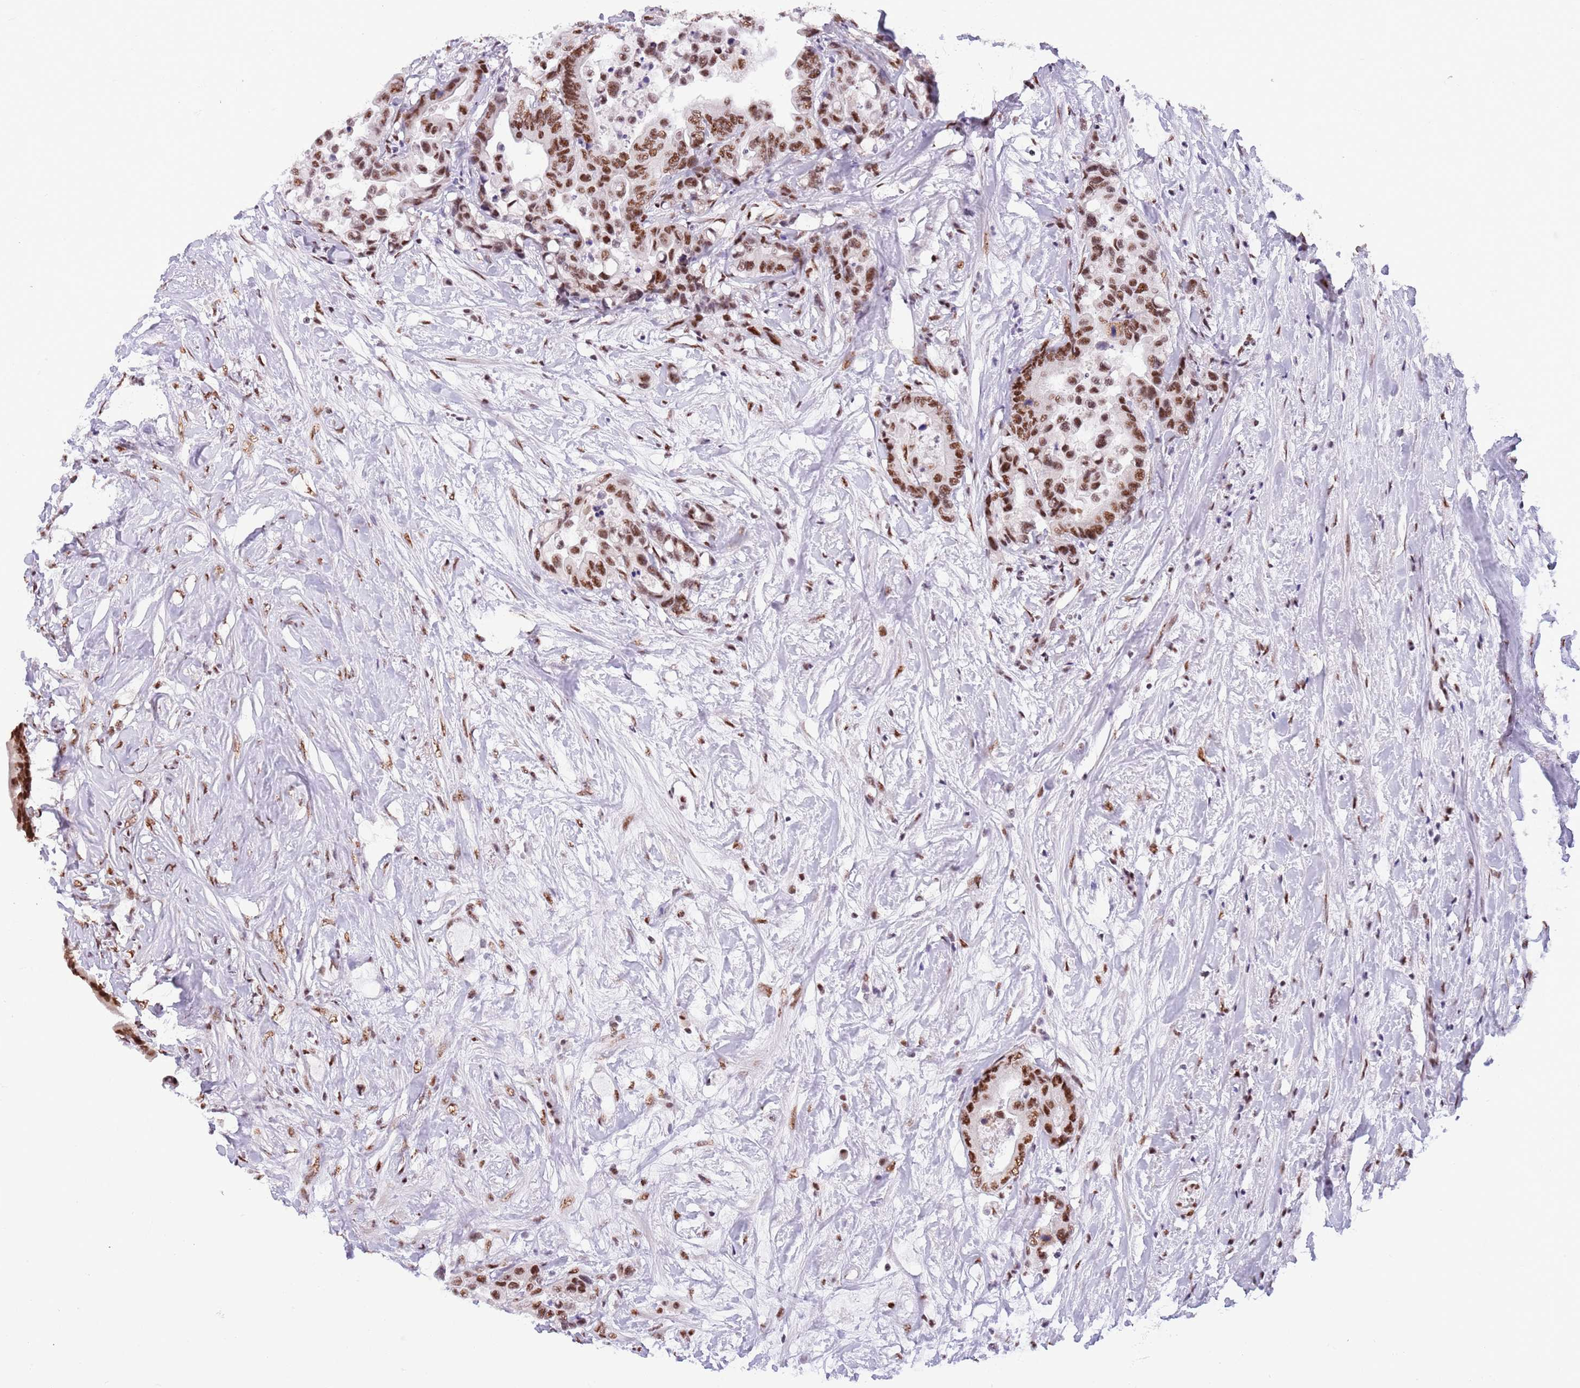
{"staining": {"intensity": "moderate", "quantity": ">75%", "location": "nuclear"}, "tissue": "colorectal cancer", "cell_type": "Tumor cells", "image_type": "cancer", "snomed": [{"axis": "morphology", "description": "Normal tissue, NOS"}, {"axis": "morphology", "description": "Adenocarcinoma, NOS"}, {"axis": "topography", "description": "Colon"}], "caption": "This photomicrograph shows immunohistochemistry staining of human colorectal adenocarcinoma, with medium moderate nuclear expression in about >75% of tumor cells.", "gene": "SF3A2", "patient": {"sex": "male", "age": 82}}